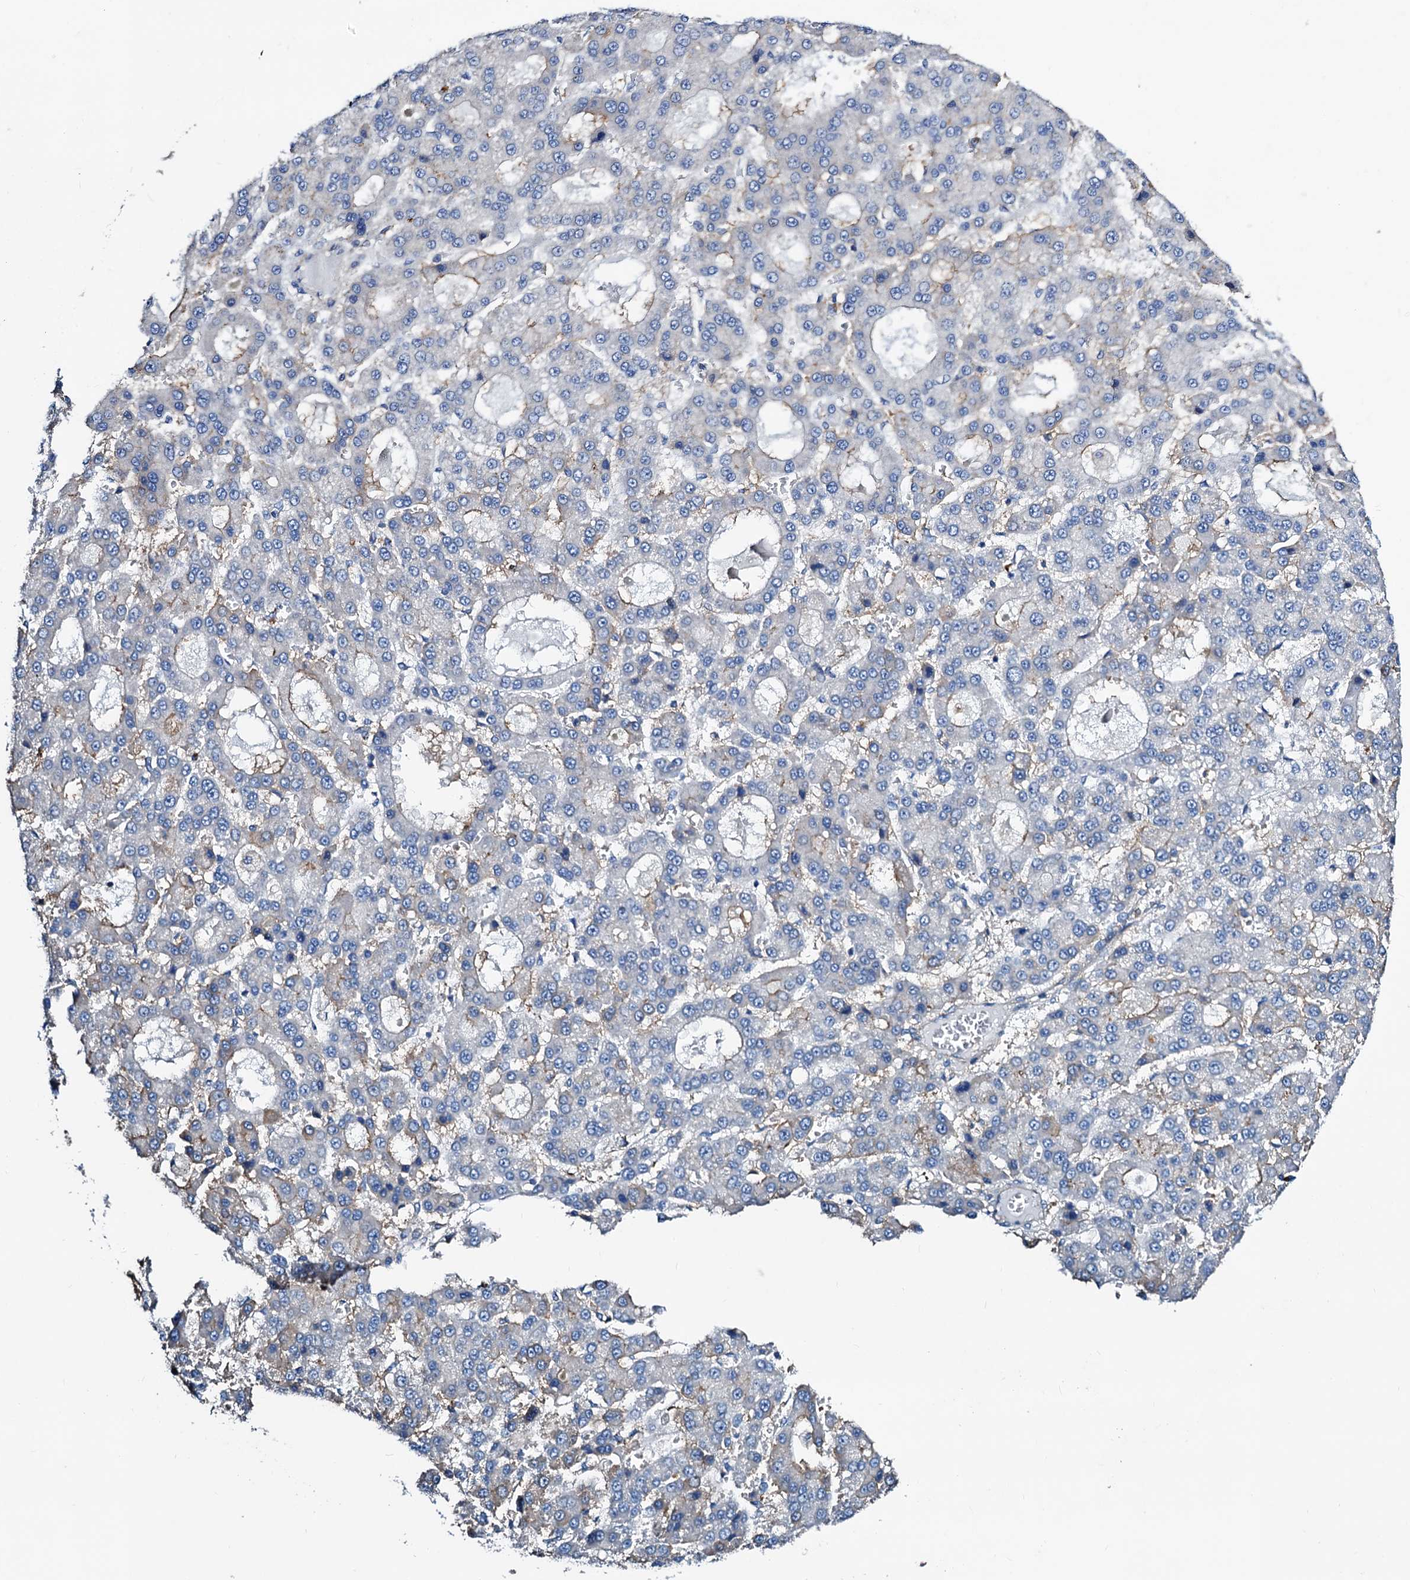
{"staining": {"intensity": "weak", "quantity": "<25%", "location": "cytoplasmic/membranous"}, "tissue": "liver cancer", "cell_type": "Tumor cells", "image_type": "cancer", "snomed": [{"axis": "morphology", "description": "Carcinoma, Hepatocellular, NOS"}, {"axis": "topography", "description": "Liver"}], "caption": "Immunohistochemical staining of human liver cancer (hepatocellular carcinoma) shows no significant staining in tumor cells.", "gene": "GCOM1", "patient": {"sex": "male", "age": 70}}